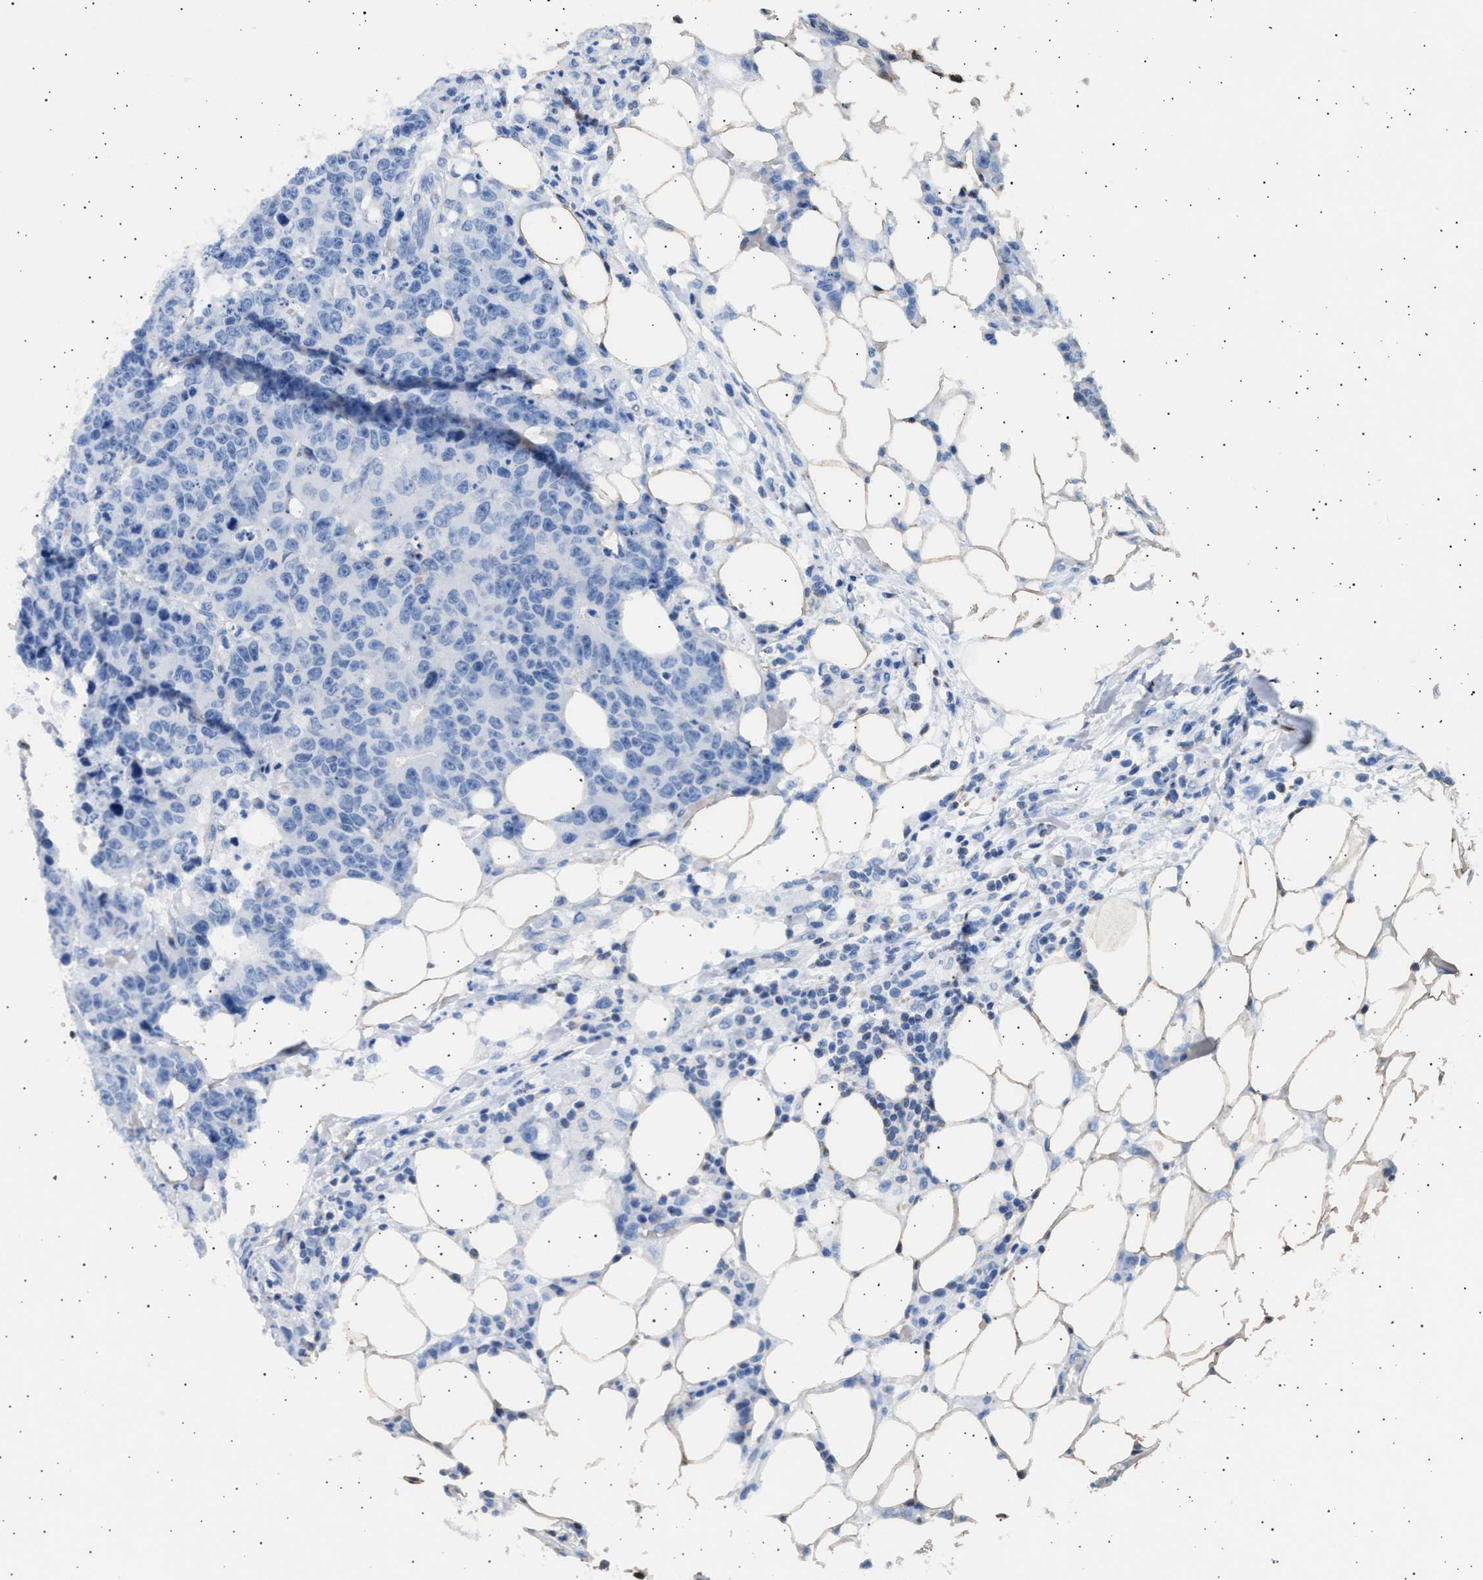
{"staining": {"intensity": "negative", "quantity": "none", "location": "none"}, "tissue": "colorectal cancer", "cell_type": "Tumor cells", "image_type": "cancer", "snomed": [{"axis": "morphology", "description": "Adenocarcinoma, NOS"}, {"axis": "topography", "description": "Colon"}], "caption": "There is no significant staining in tumor cells of adenocarcinoma (colorectal).", "gene": "GRAP2", "patient": {"sex": "female", "age": 86}}